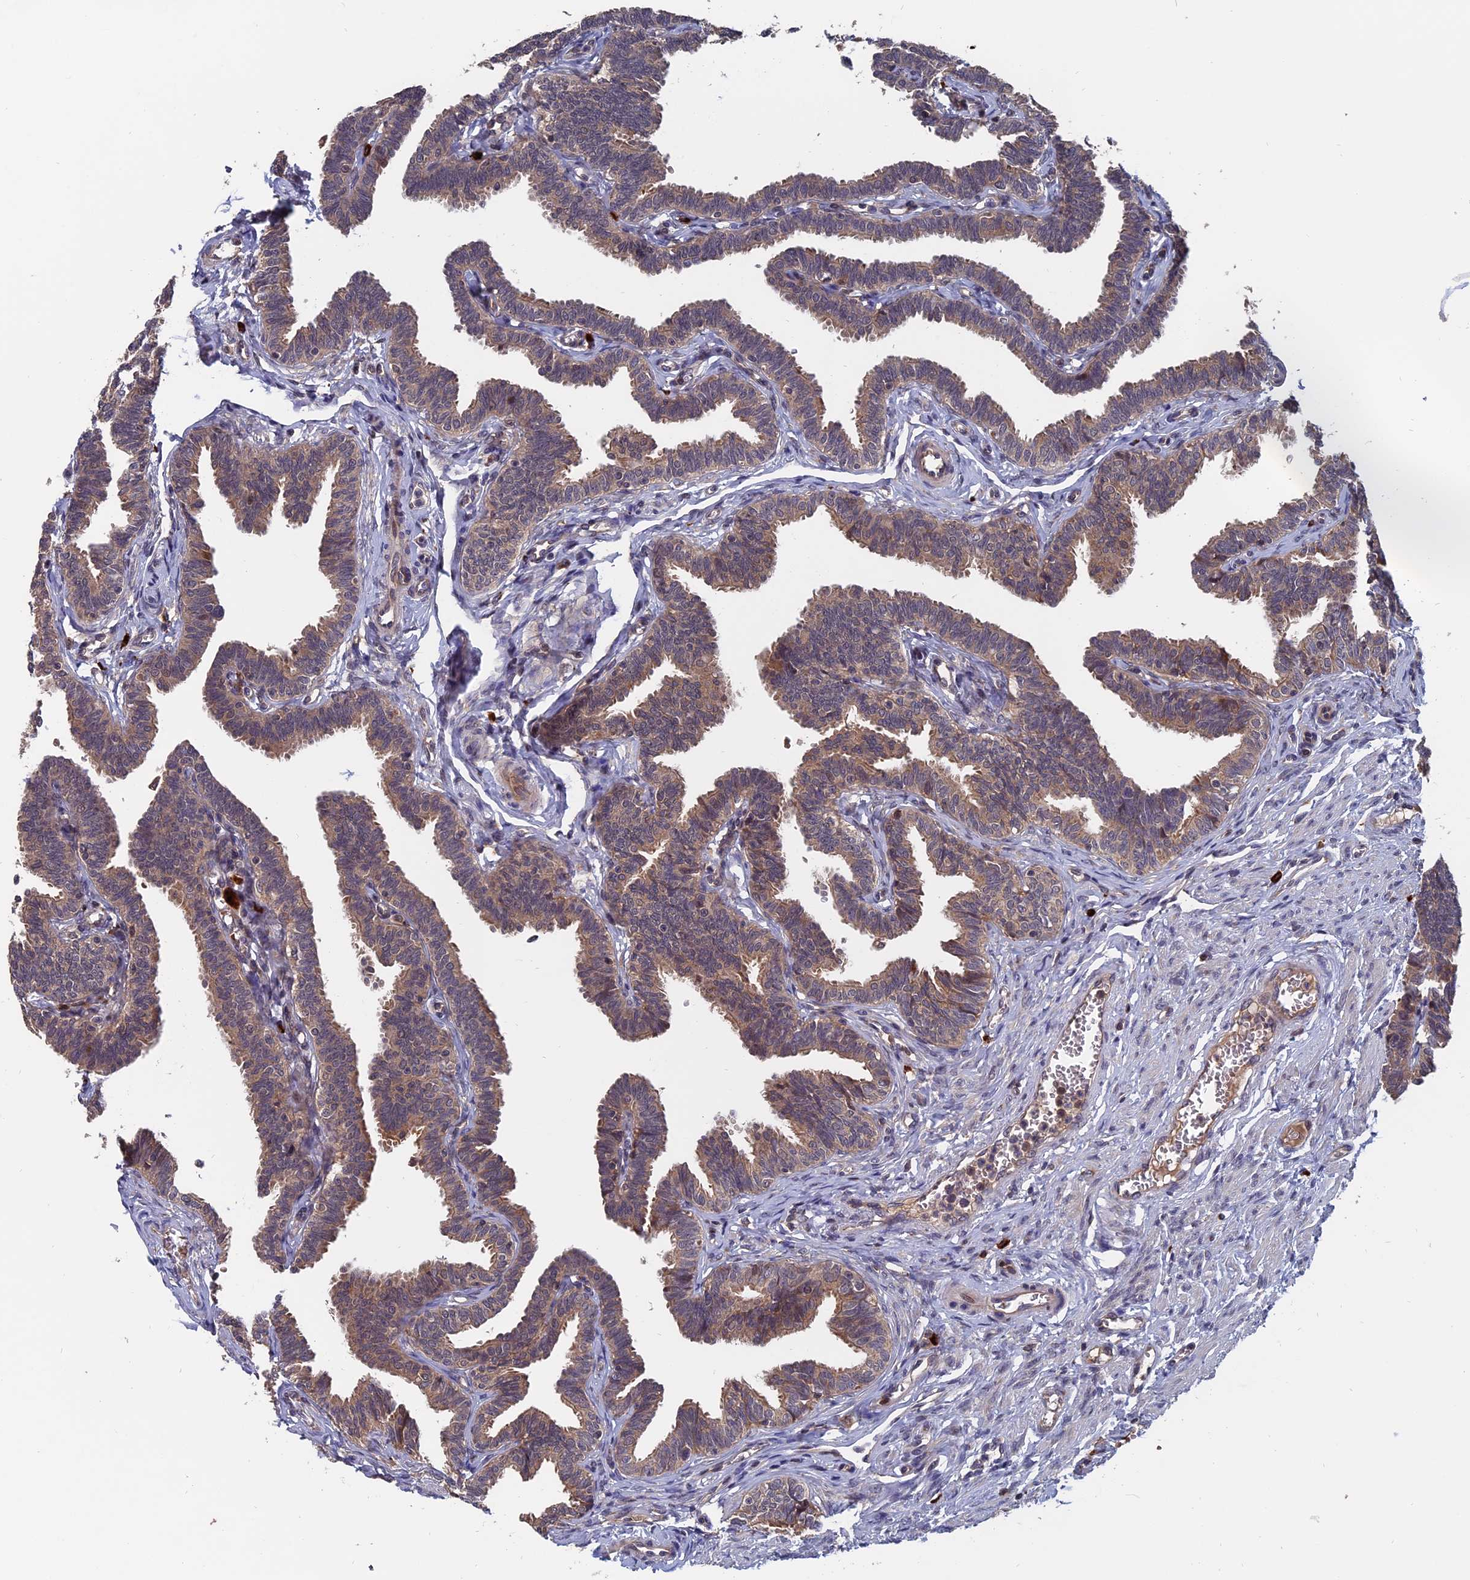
{"staining": {"intensity": "weak", "quantity": ">75%", "location": "cytoplasmic/membranous"}, "tissue": "fallopian tube", "cell_type": "Glandular cells", "image_type": "normal", "snomed": [{"axis": "morphology", "description": "Normal tissue, NOS"}, {"axis": "topography", "description": "Fallopian tube"}, {"axis": "topography", "description": "Ovary"}], "caption": "Fallopian tube stained with DAB immunohistochemistry shows low levels of weak cytoplasmic/membranous expression in about >75% of glandular cells.", "gene": "TRAPPC2L", "patient": {"sex": "female", "age": 23}}